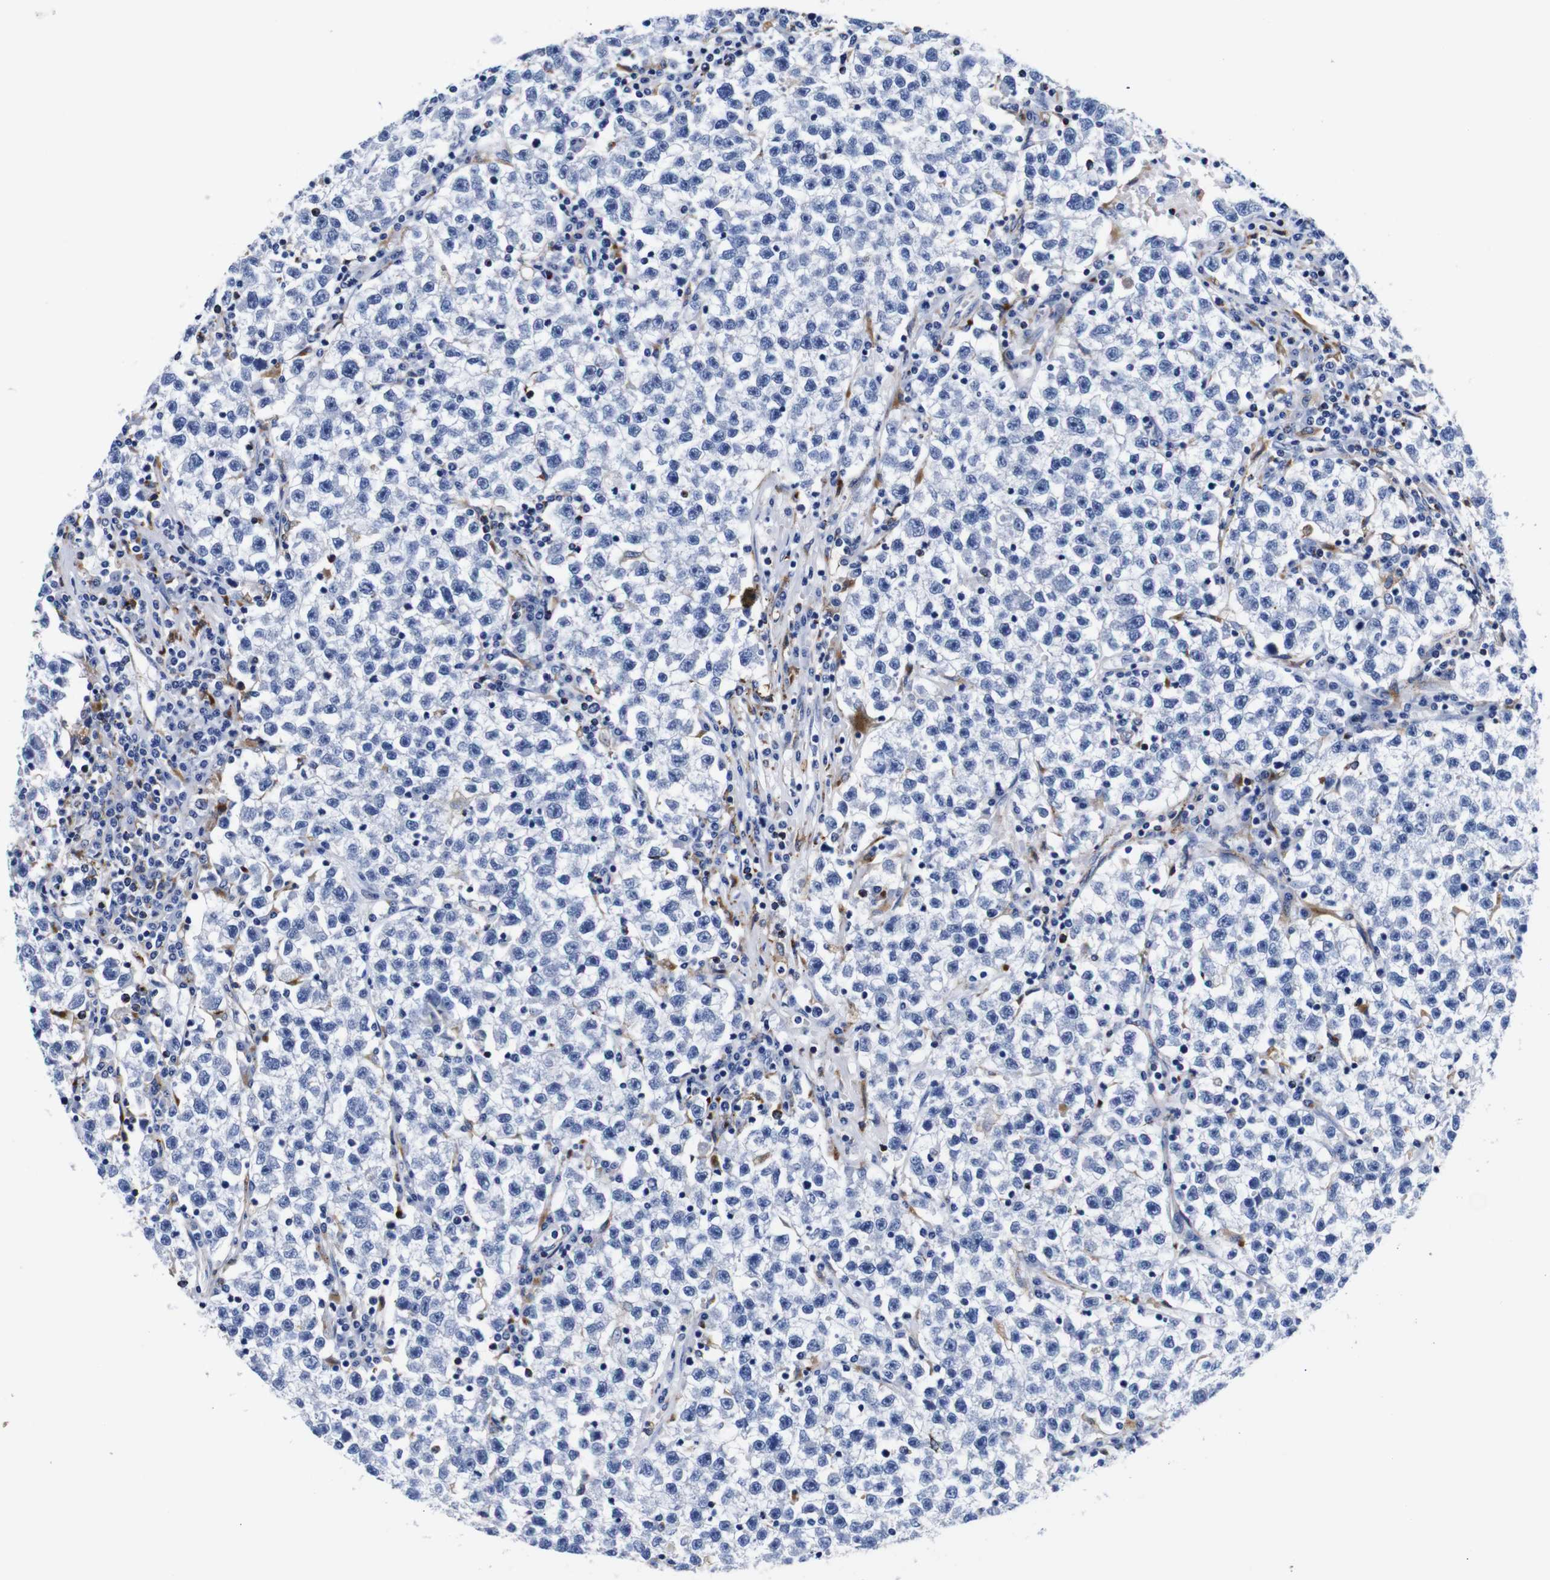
{"staining": {"intensity": "negative", "quantity": "none", "location": "none"}, "tissue": "testis cancer", "cell_type": "Tumor cells", "image_type": "cancer", "snomed": [{"axis": "morphology", "description": "Seminoma, NOS"}, {"axis": "topography", "description": "Testis"}], "caption": "The histopathology image reveals no significant staining in tumor cells of testis cancer. (Brightfield microscopy of DAB (3,3'-diaminobenzidine) immunohistochemistry (IHC) at high magnification).", "gene": "HLA-DMB", "patient": {"sex": "male", "age": 22}}